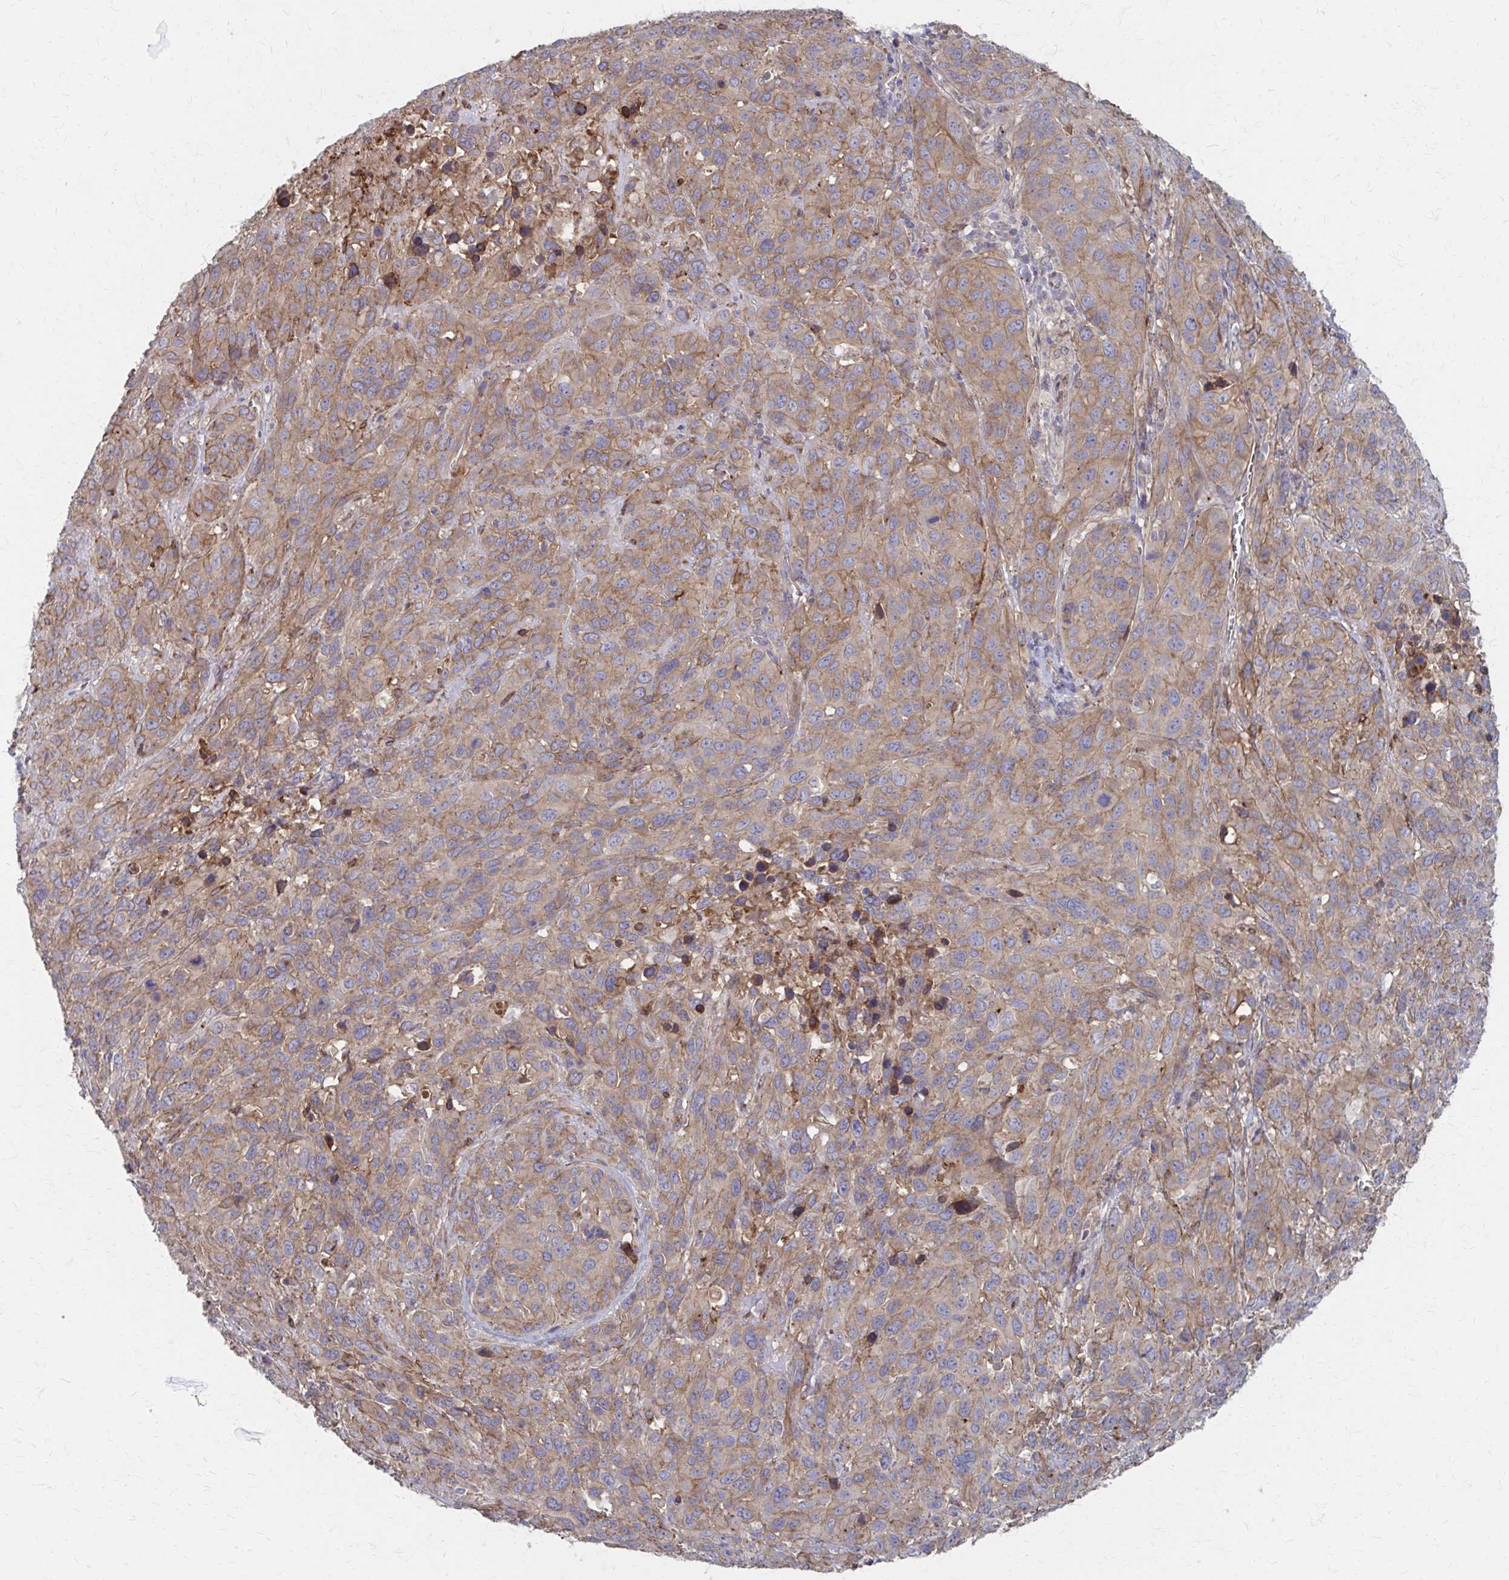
{"staining": {"intensity": "weak", "quantity": ">75%", "location": "cytoplasmic/membranous"}, "tissue": "cervical cancer", "cell_type": "Tumor cells", "image_type": "cancer", "snomed": [{"axis": "morphology", "description": "Normal tissue, NOS"}, {"axis": "morphology", "description": "Squamous cell carcinoma, NOS"}, {"axis": "topography", "description": "Cervix"}], "caption": "There is low levels of weak cytoplasmic/membranous expression in tumor cells of cervical cancer, as demonstrated by immunohistochemical staining (brown color).", "gene": "MMP14", "patient": {"sex": "female", "age": 51}}